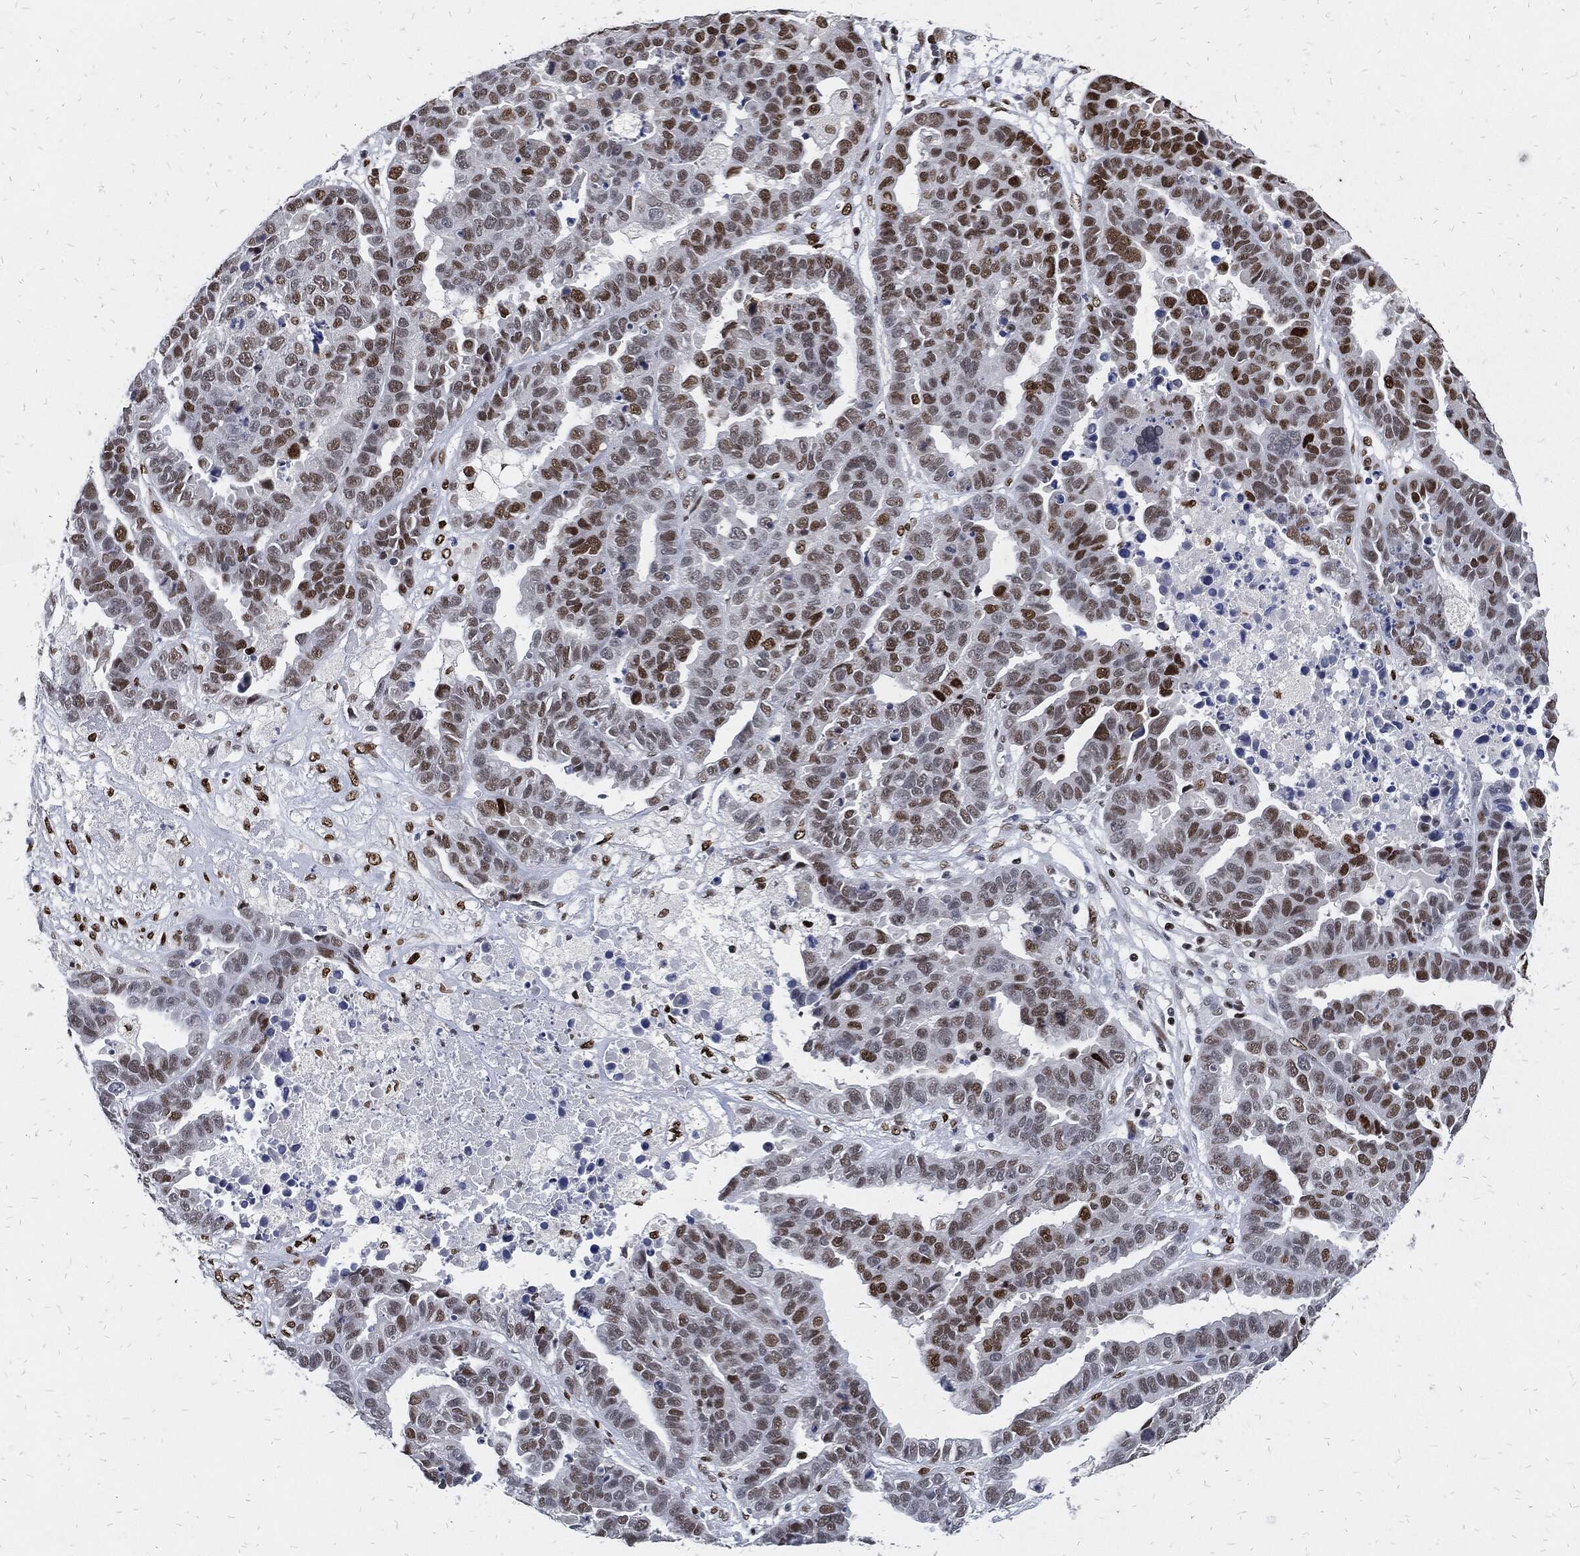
{"staining": {"intensity": "moderate", "quantity": "25%-75%", "location": "nuclear"}, "tissue": "ovarian cancer", "cell_type": "Tumor cells", "image_type": "cancer", "snomed": [{"axis": "morphology", "description": "Cystadenocarcinoma, serous, NOS"}, {"axis": "topography", "description": "Ovary"}], "caption": "IHC of ovarian cancer reveals medium levels of moderate nuclear expression in about 25%-75% of tumor cells.", "gene": "JUN", "patient": {"sex": "female", "age": 87}}